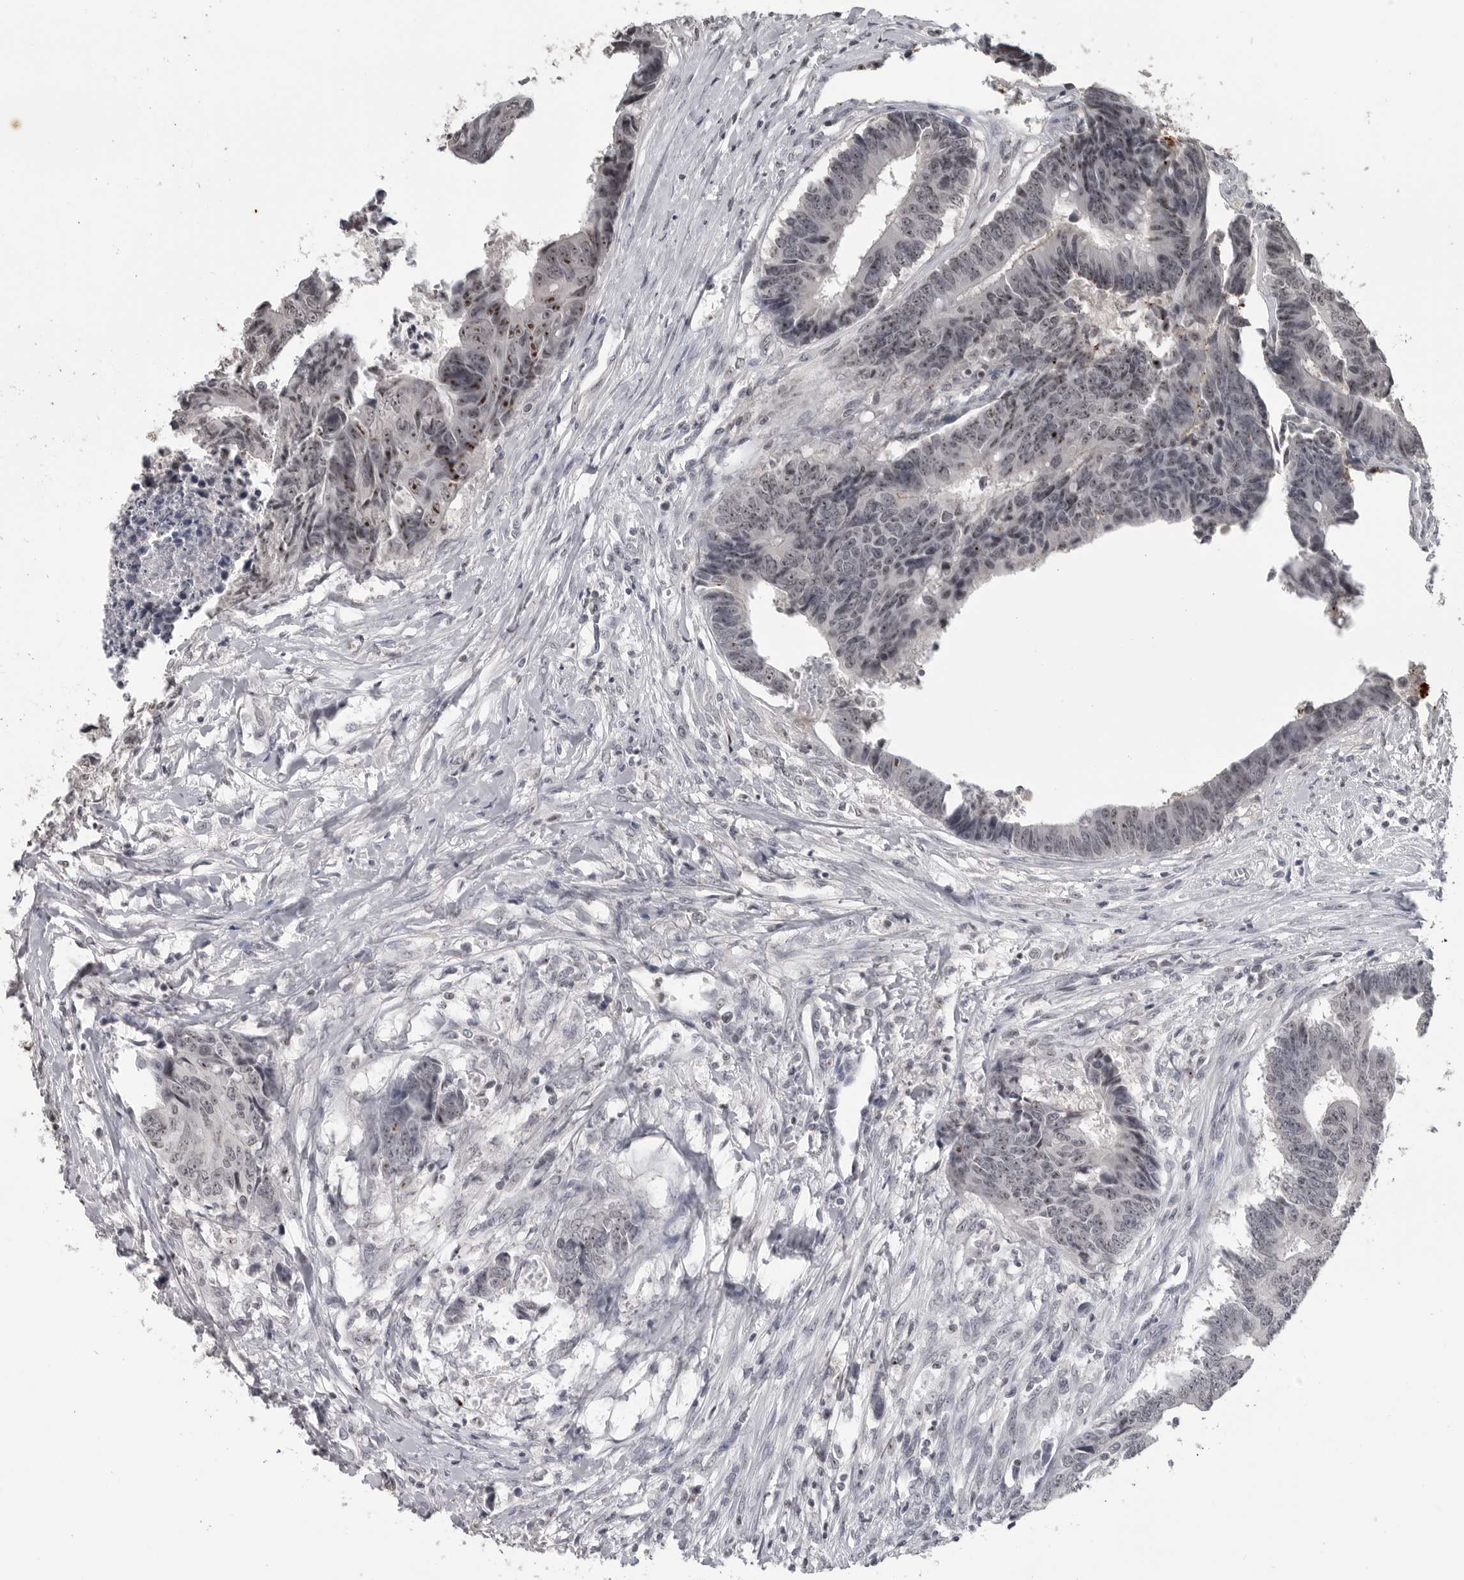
{"staining": {"intensity": "moderate", "quantity": "<25%", "location": "nuclear"}, "tissue": "colorectal cancer", "cell_type": "Tumor cells", "image_type": "cancer", "snomed": [{"axis": "morphology", "description": "Adenocarcinoma, NOS"}, {"axis": "topography", "description": "Rectum"}], "caption": "Brown immunohistochemical staining in human colorectal cancer demonstrates moderate nuclear expression in approximately <25% of tumor cells.", "gene": "DDX54", "patient": {"sex": "male", "age": 84}}